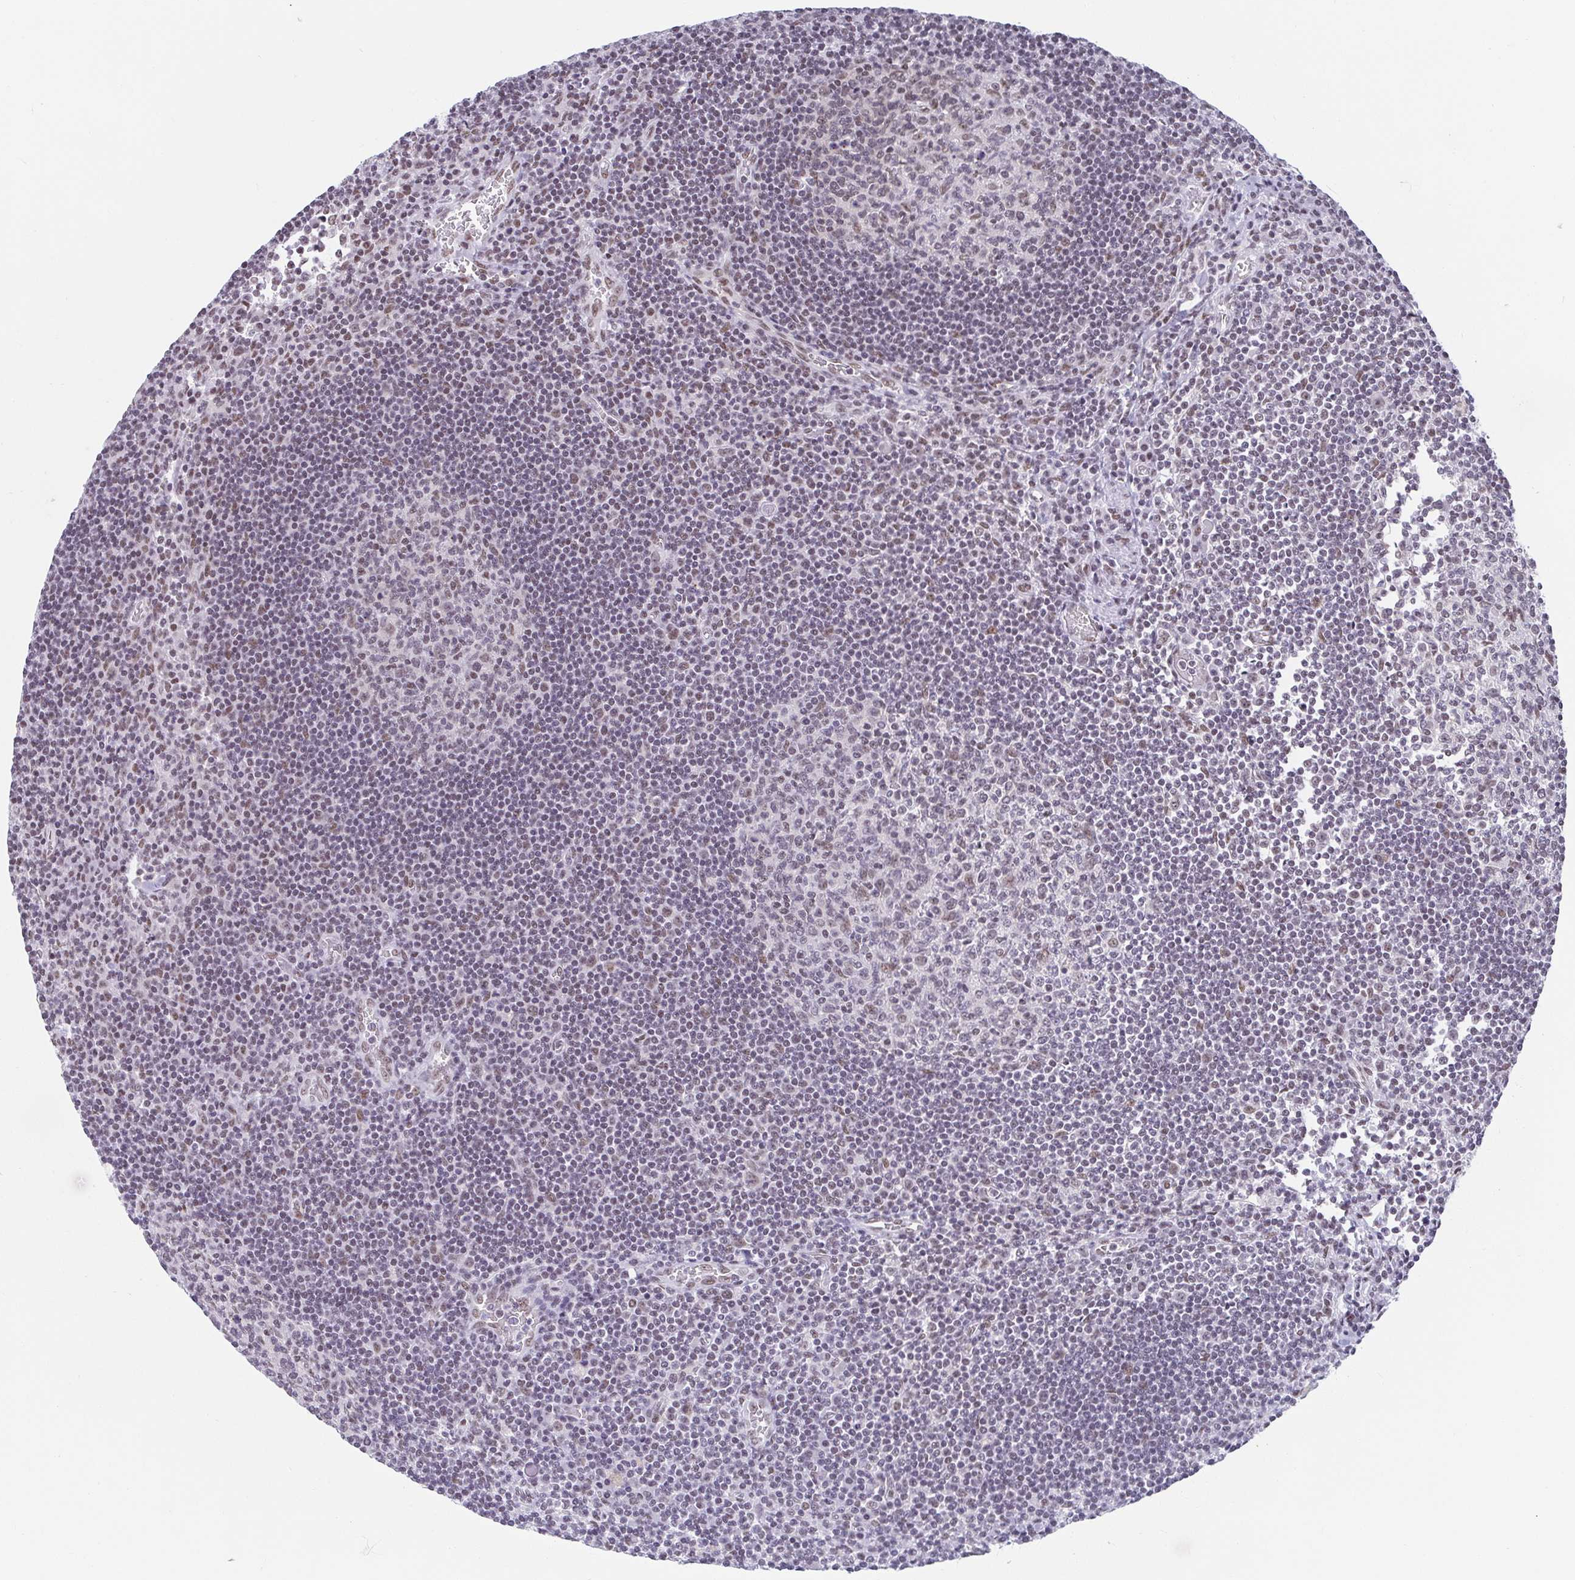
{"staining": {"intensity": "moderate", "quantity": "<25%", "location": "nuclear"}, "tissue": "lymph node", "cell_type": "Germinal center cells", "image_type": "normal", "snomed": [{"axis": "morphology", "description": "Normal tissue, NOS"}, {"axis": "topography", "description": "Lymph node"}], "caption": "Protein expression analysis of benign lymph node shows moderate nuclear positivity in approximately <25% of germinal center cells.", "gene": "SLC7A10", "patient": {"sex": "male", "age": 67}}